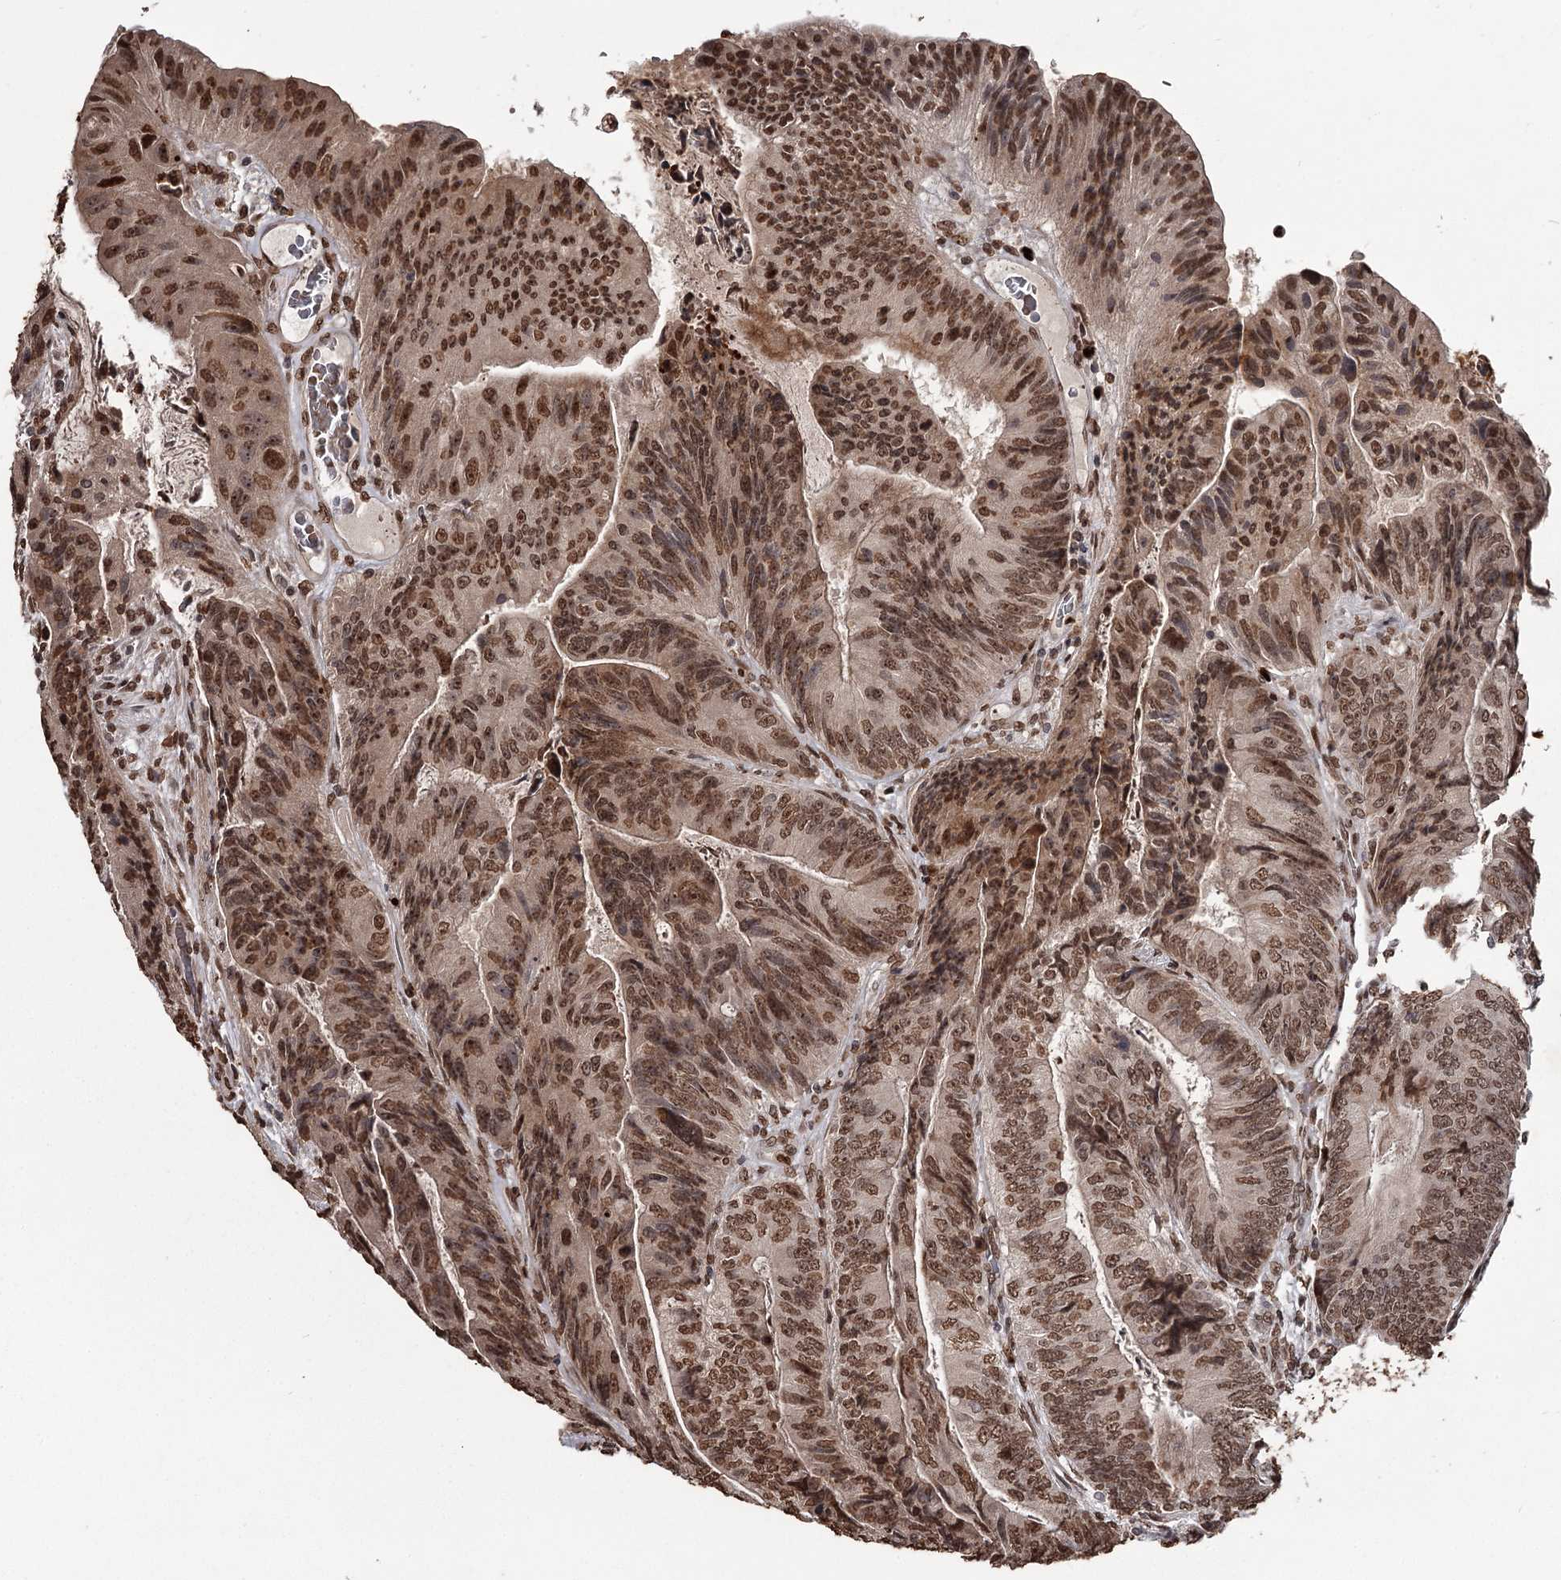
{"staining": {"intensity": "strong", "quantity": ">75%", "location": "nuclear"}, "tissue": "colorectal cancer", "cell_type": "Tumor cells", "image_type": "cancer", "snomed": [{"axis": "morphology", "description": "Adenocarcinoma, NOS"}, {"axis": "topography", "description": "Colon"}], "caption": "Brown immunohistochemical staining in human colorectal adenocarcinoma demonstrates strong nuclear positivity in approximately >75% of tumor cells. Immunohistochemistry stains the protein in brown and the nuclei are stained blue.", "gene": "THYN1", "patient": {"sex": "female", "age": 67}}